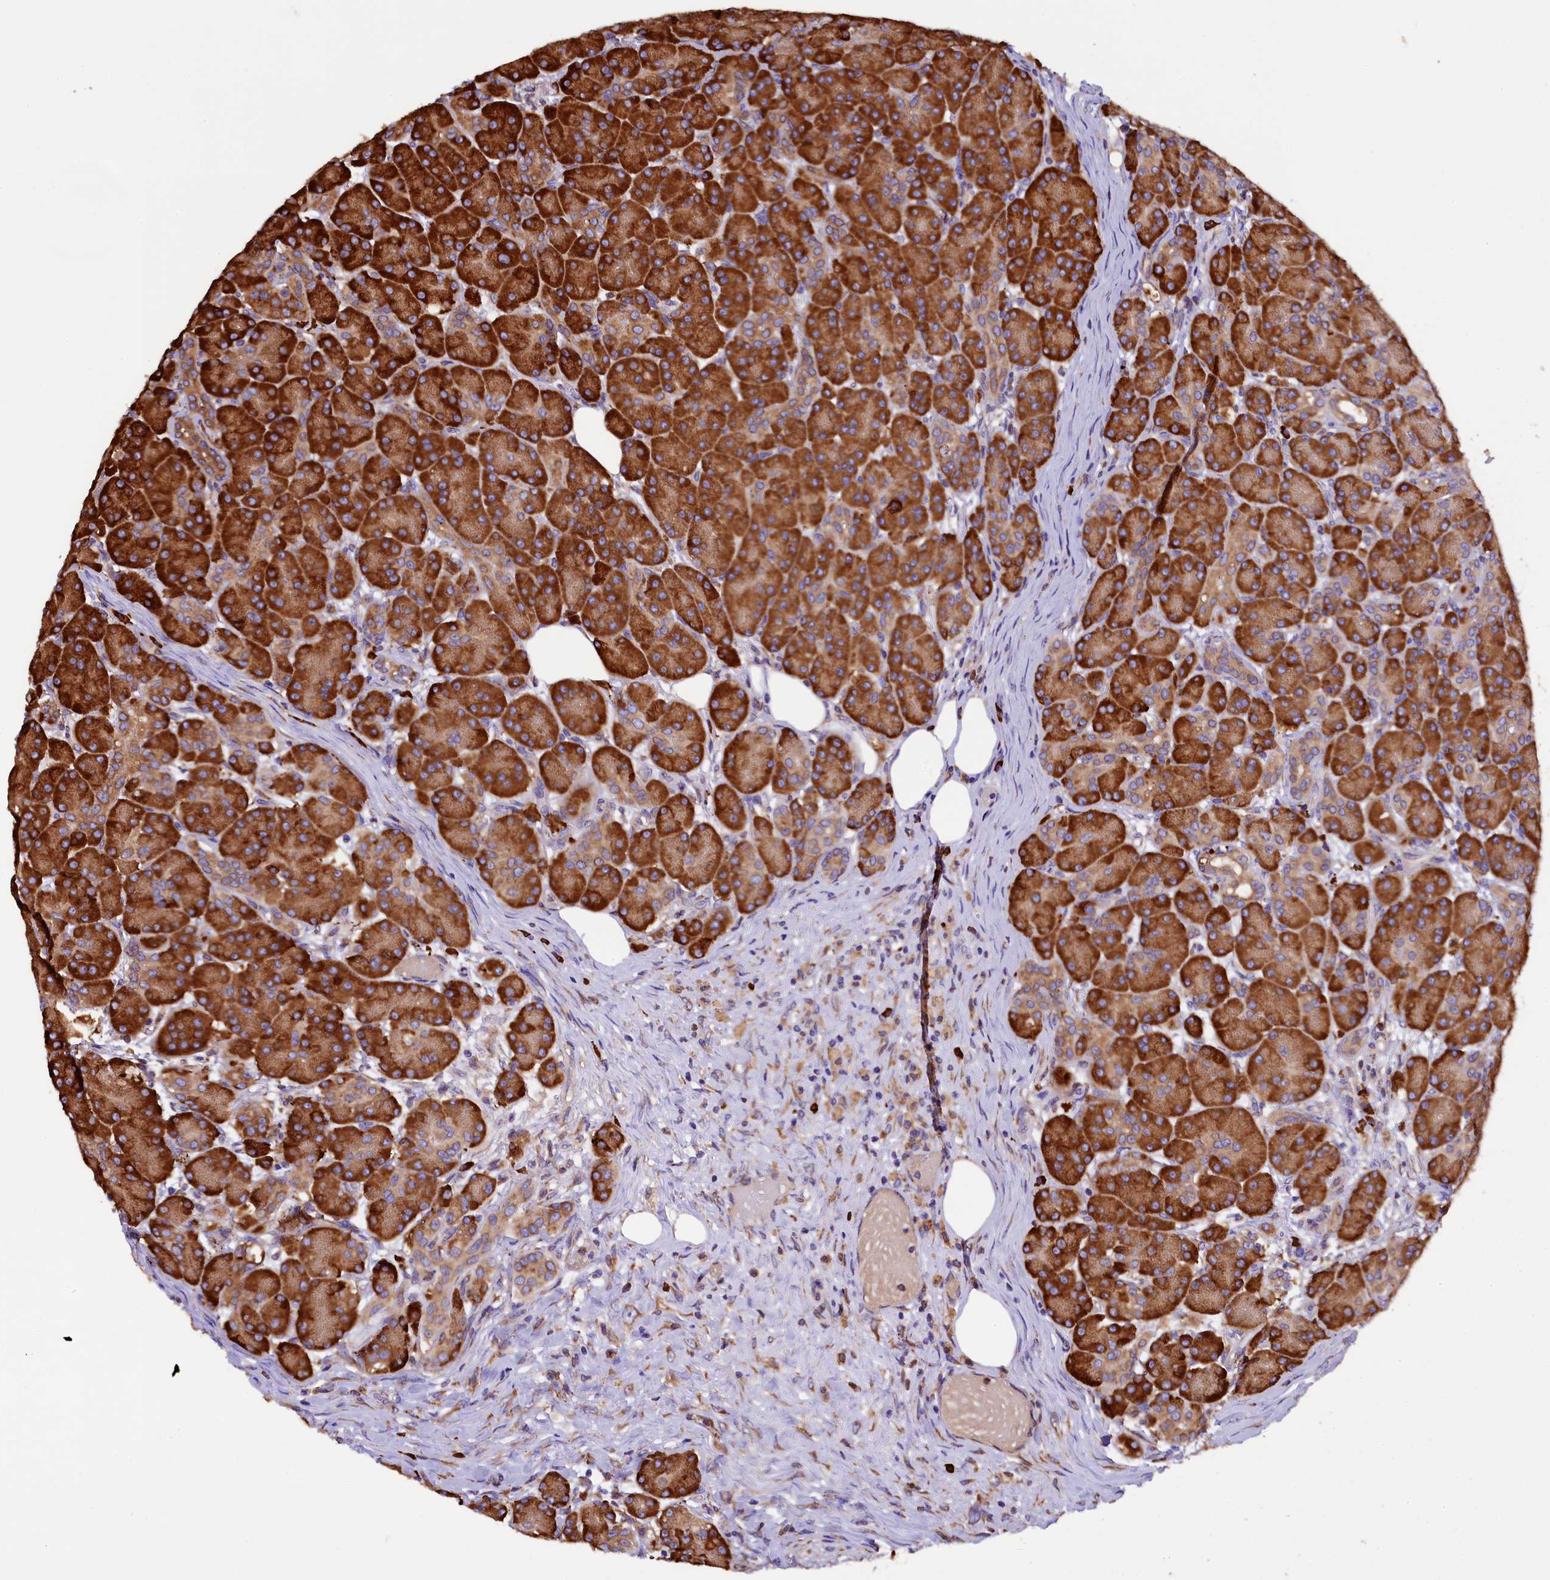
{"staining": {"intensity": "strong", "quantity": ">75%", "location": "cytoplasmic/membranous"}, "tissue": "pancreas", "cell_type": "Exocrine glandular cells", "image_type": "normal", "snomed": [{"axis": "morphology", "description": "Normal tissue, NOS"}, {"axis": "topography", "description": "Pancreas"}], "caption": "A brown stain labels strong cytoplasmic/membranous staining of a protein in exocrine glandular cells of normal pancreas. The protein of interest is stained brown, and the nuclei are stained in blue (DAB IHC with brightfield microscopy, high magnification).", "gene": "CAPS2", "patient": {"sex": "male", "age": 63}}